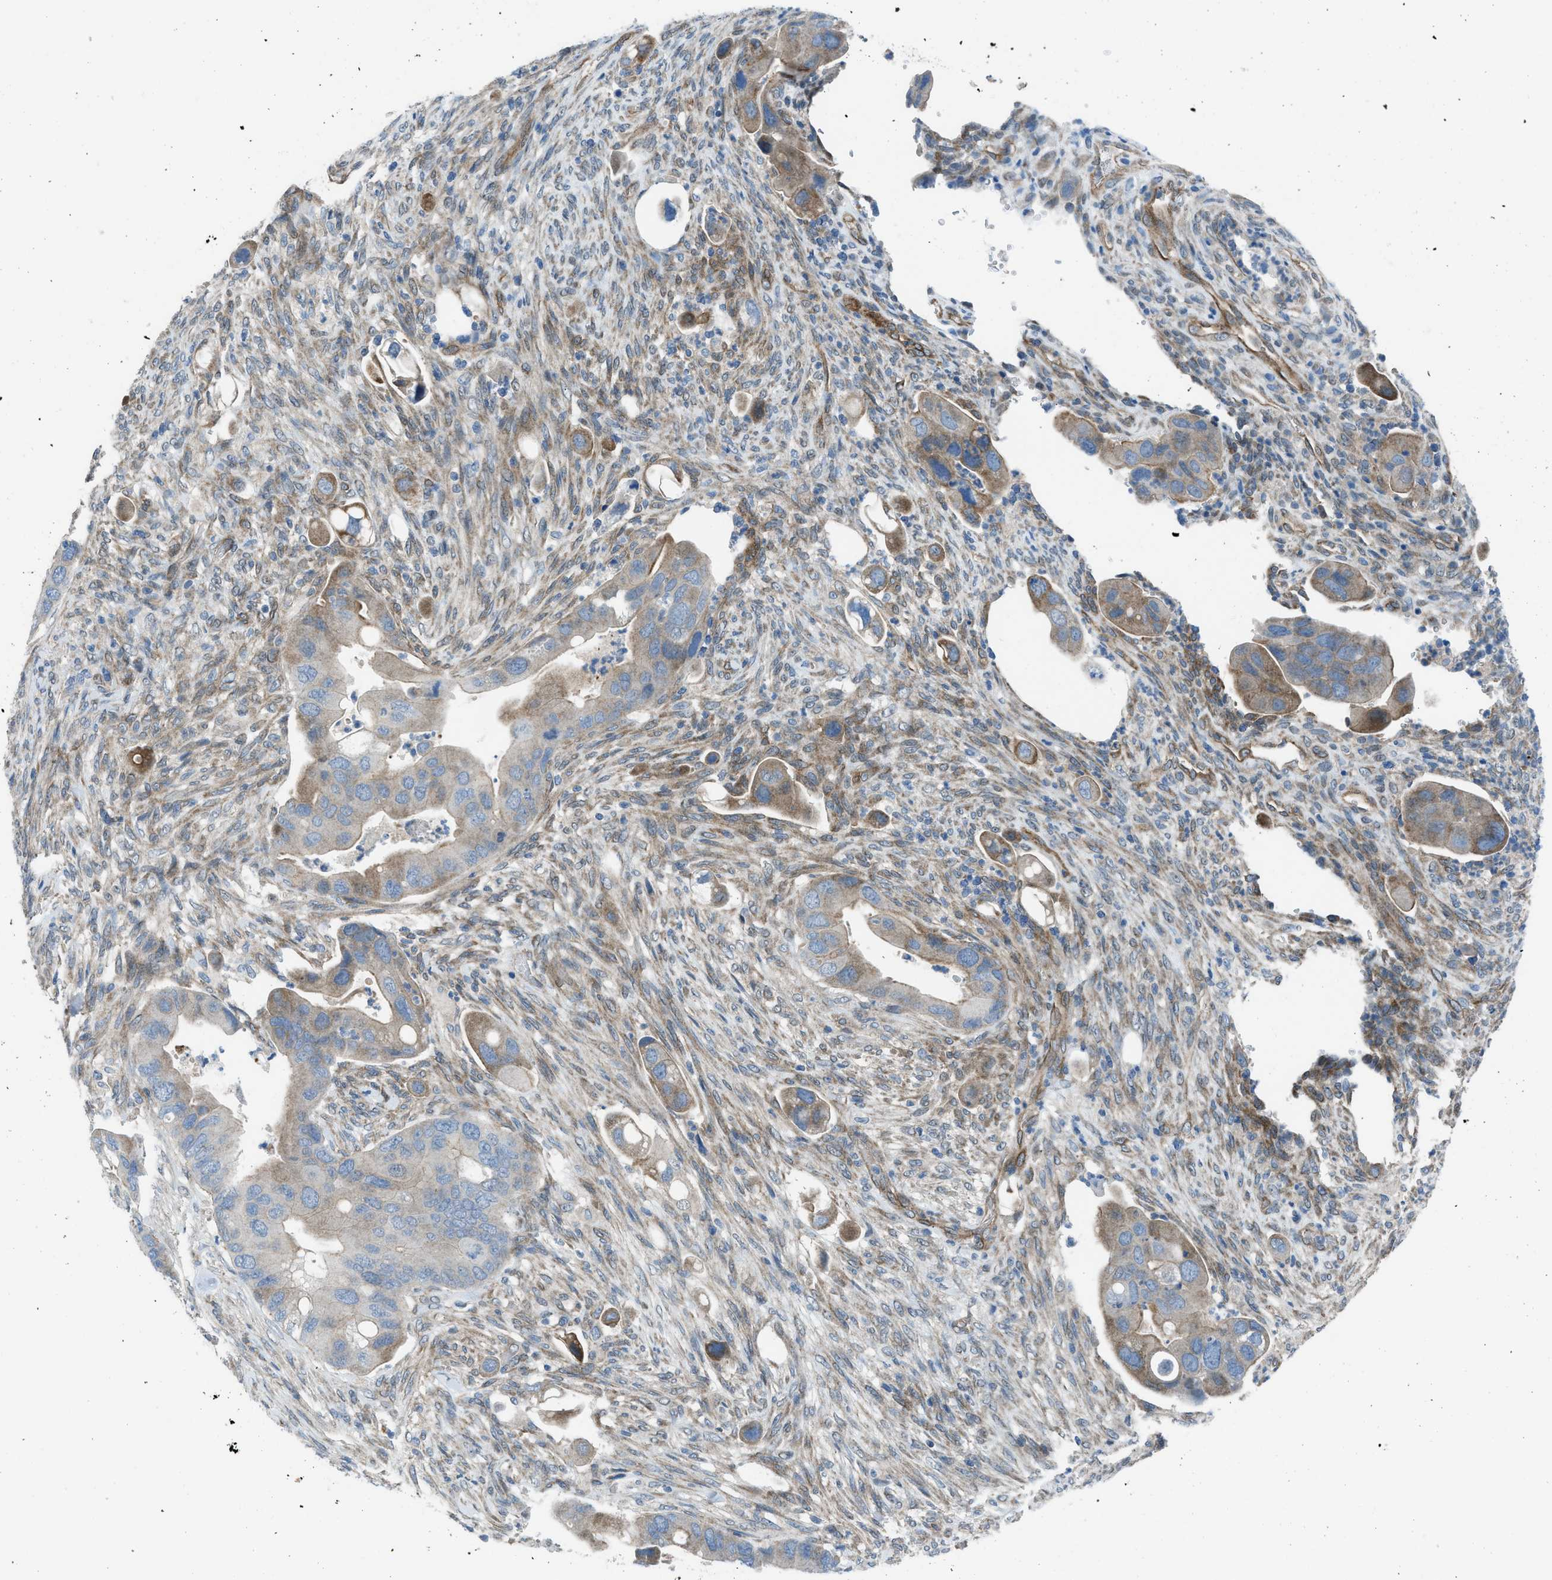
{"staining": {"intensity": "moderate", "quantity": "25%-75%", "location": "cytoplasmic/membranous"}, "tissue": "colorectal cancer", "cell_type": "Tumor cells", "image_type": "cancer", "snomed": [{"axis": "morphology", "description": "Adenocarcinoma, NOS"}, {"axis": "topography", "description": "Rectum"}], "caption": "Adenocarcinoma (colorectal) stained for a protein (brown) demonstrates moderate cytoplasmic/membranous positive staining in about 25%-75% of tumor cells.", "gene": "PRKN", "patient": {"sex": "female", "age": 57}}